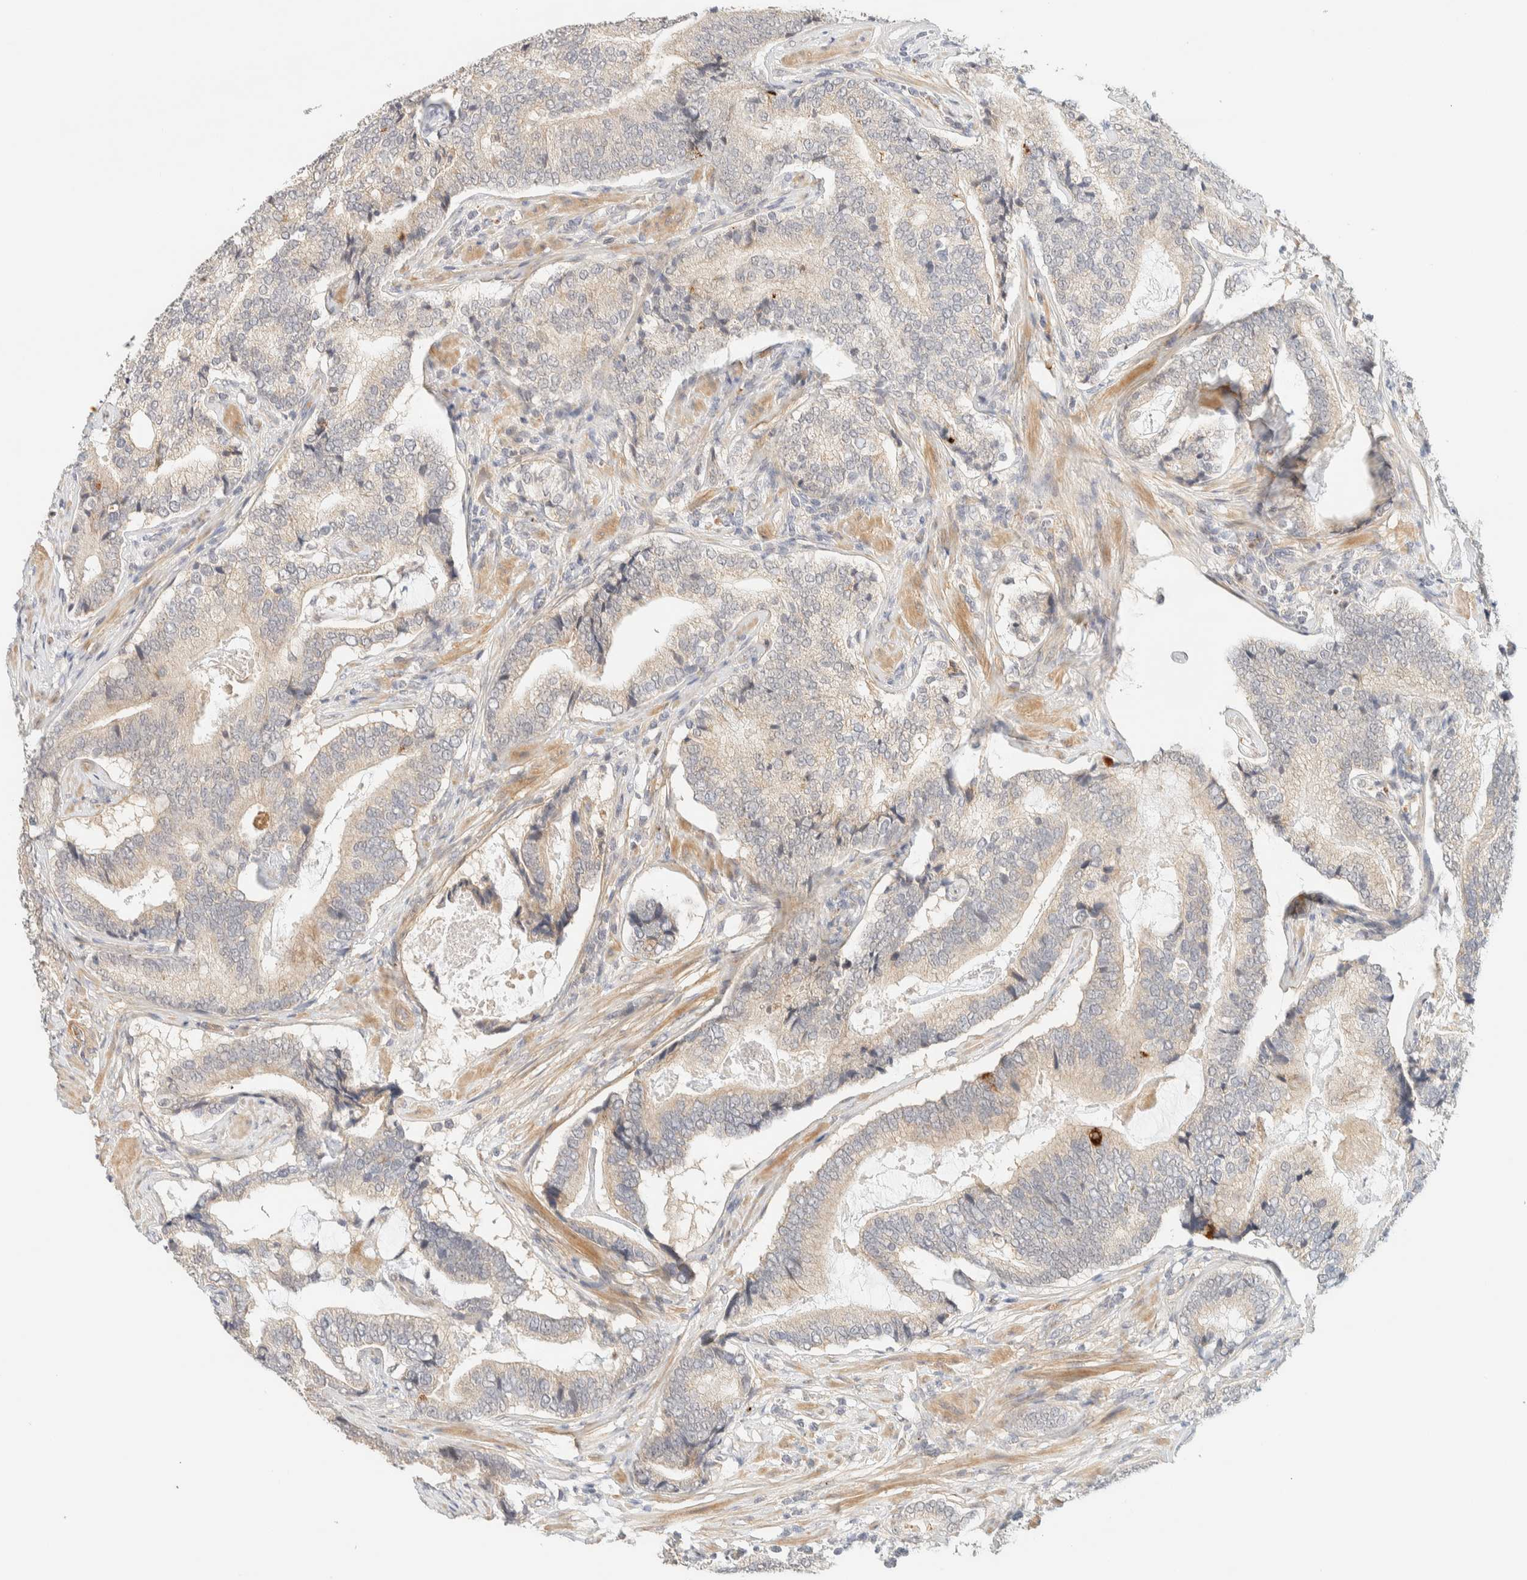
{"staining": {"intensity": "weak", "quantity": "<25%", "location": "cytoplasmic/membranous"}, "tissue": "prostate cancer", "cell_type": "Tumor cells", "image_type": "cancer", "snomed": [{"axis": "morphology", "description": "Adenocarcinoma, High grade"}, {"axis": "topography", "description": "Prostate"}], "caption": "A photomicrograph of human prostate cancer (high-grade adenocarcinoma) is negative for staining in tumor cells. (Brightfield microscopy of DAB (3,3'-diaminobenzidine) IHC at high magnification).", "gene": "TNK1", "patient": {"sex": "male", "age": 55}}